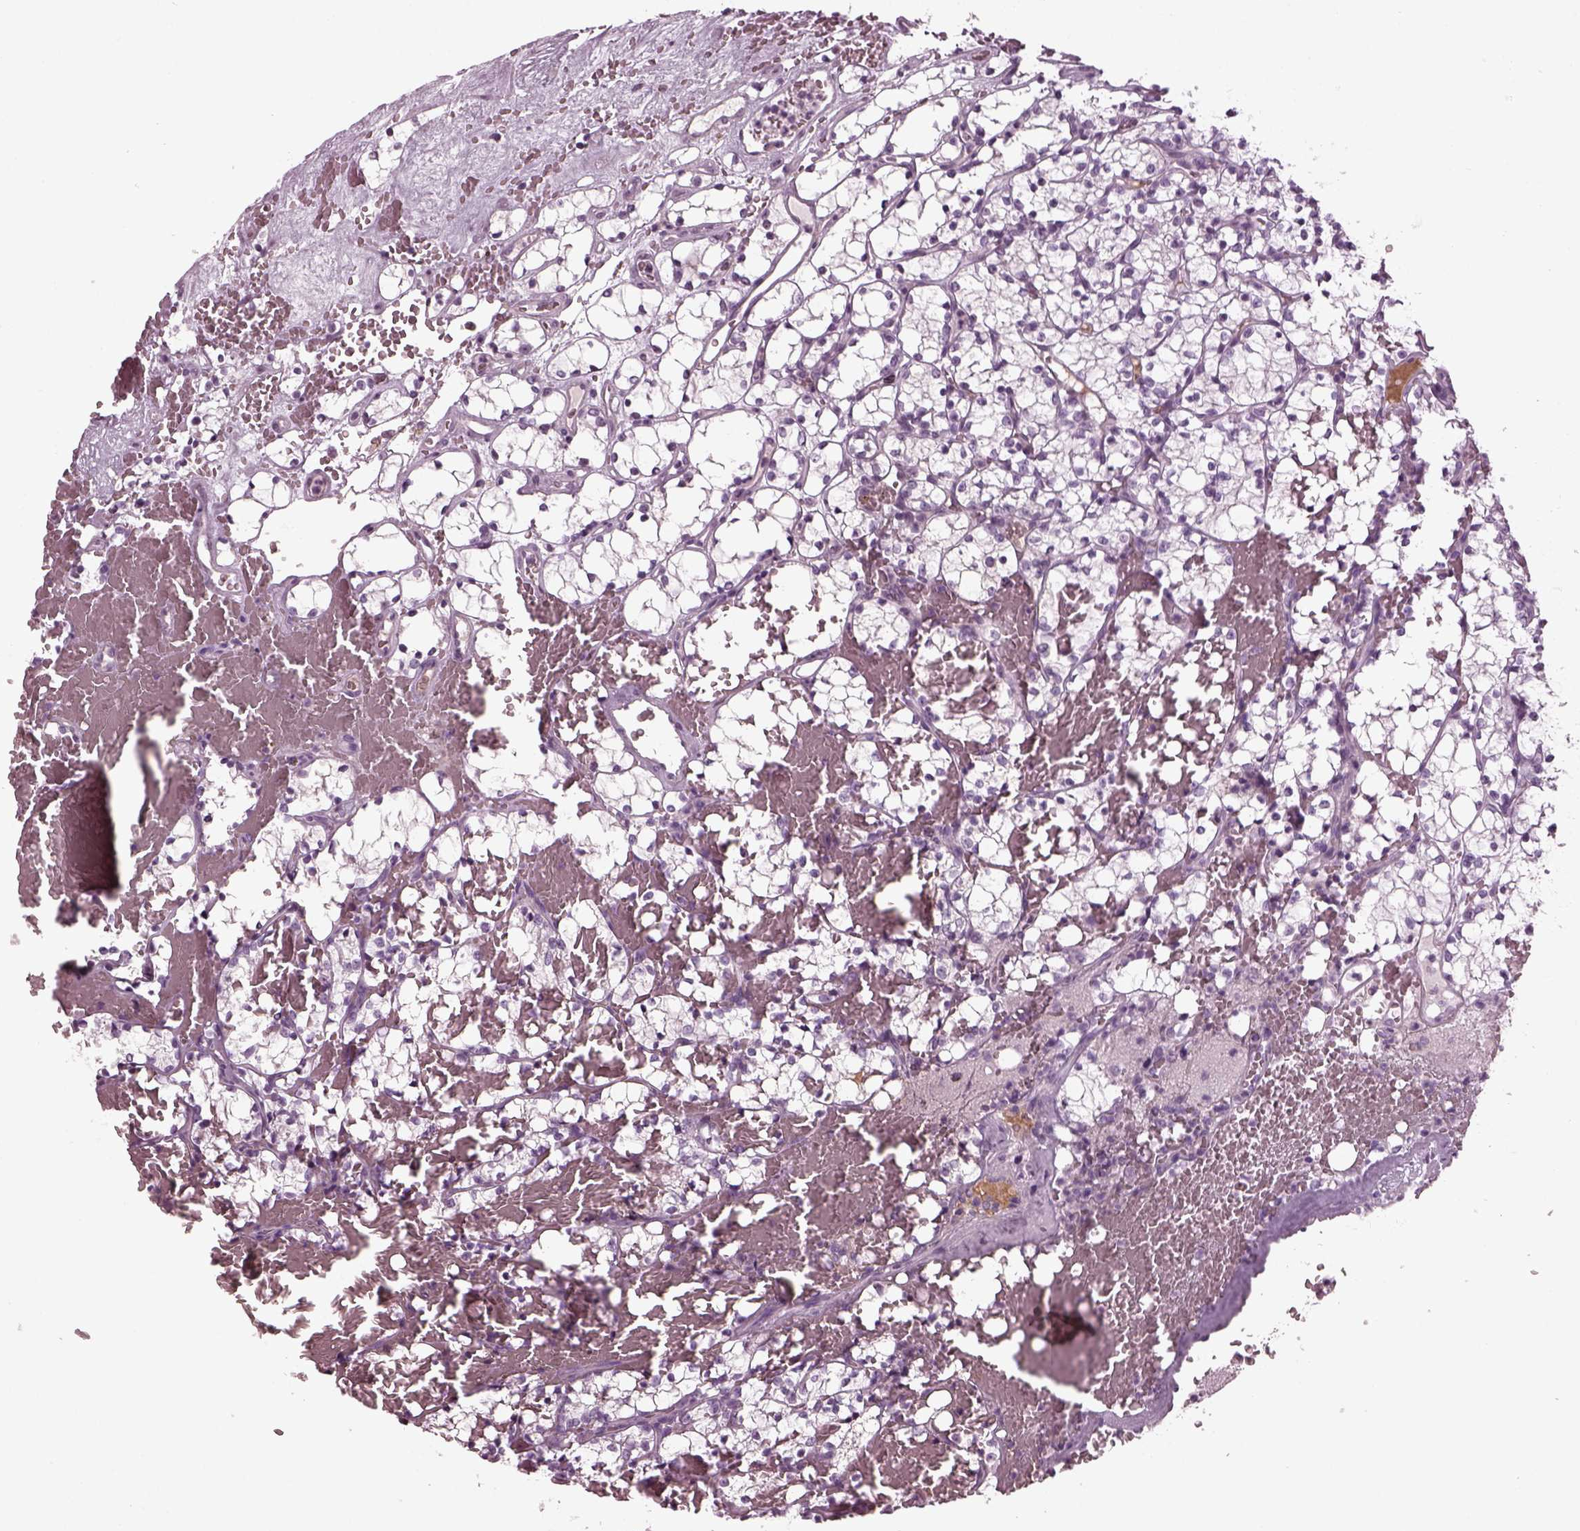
{"staining": {"intensity": "negative", "quantity": "none", "location": "none"}, "tissue": "renal cancer", "cell_type": "Tumor cells", "image_type": "cancer", "snomed": [{"axis": "morphology", "description": "Adenocarcinoma, NOS"}, {"axis": "topography", "description": "Kidney"}], "caption": "DAB (3,3'-diaminobenzidine) immunohistochemical staining of renal cancer reveals no significant positivity in tumor cells. The staining was performed using DAB (3,3'-diaminobenzidine) to visualize the protein expression in brown, while the nuclei were stained in blue with hematoxylin (Magnification: 20x).", "gene": "DPYSL5", "patient": {"sex": "female", "age": 69}}